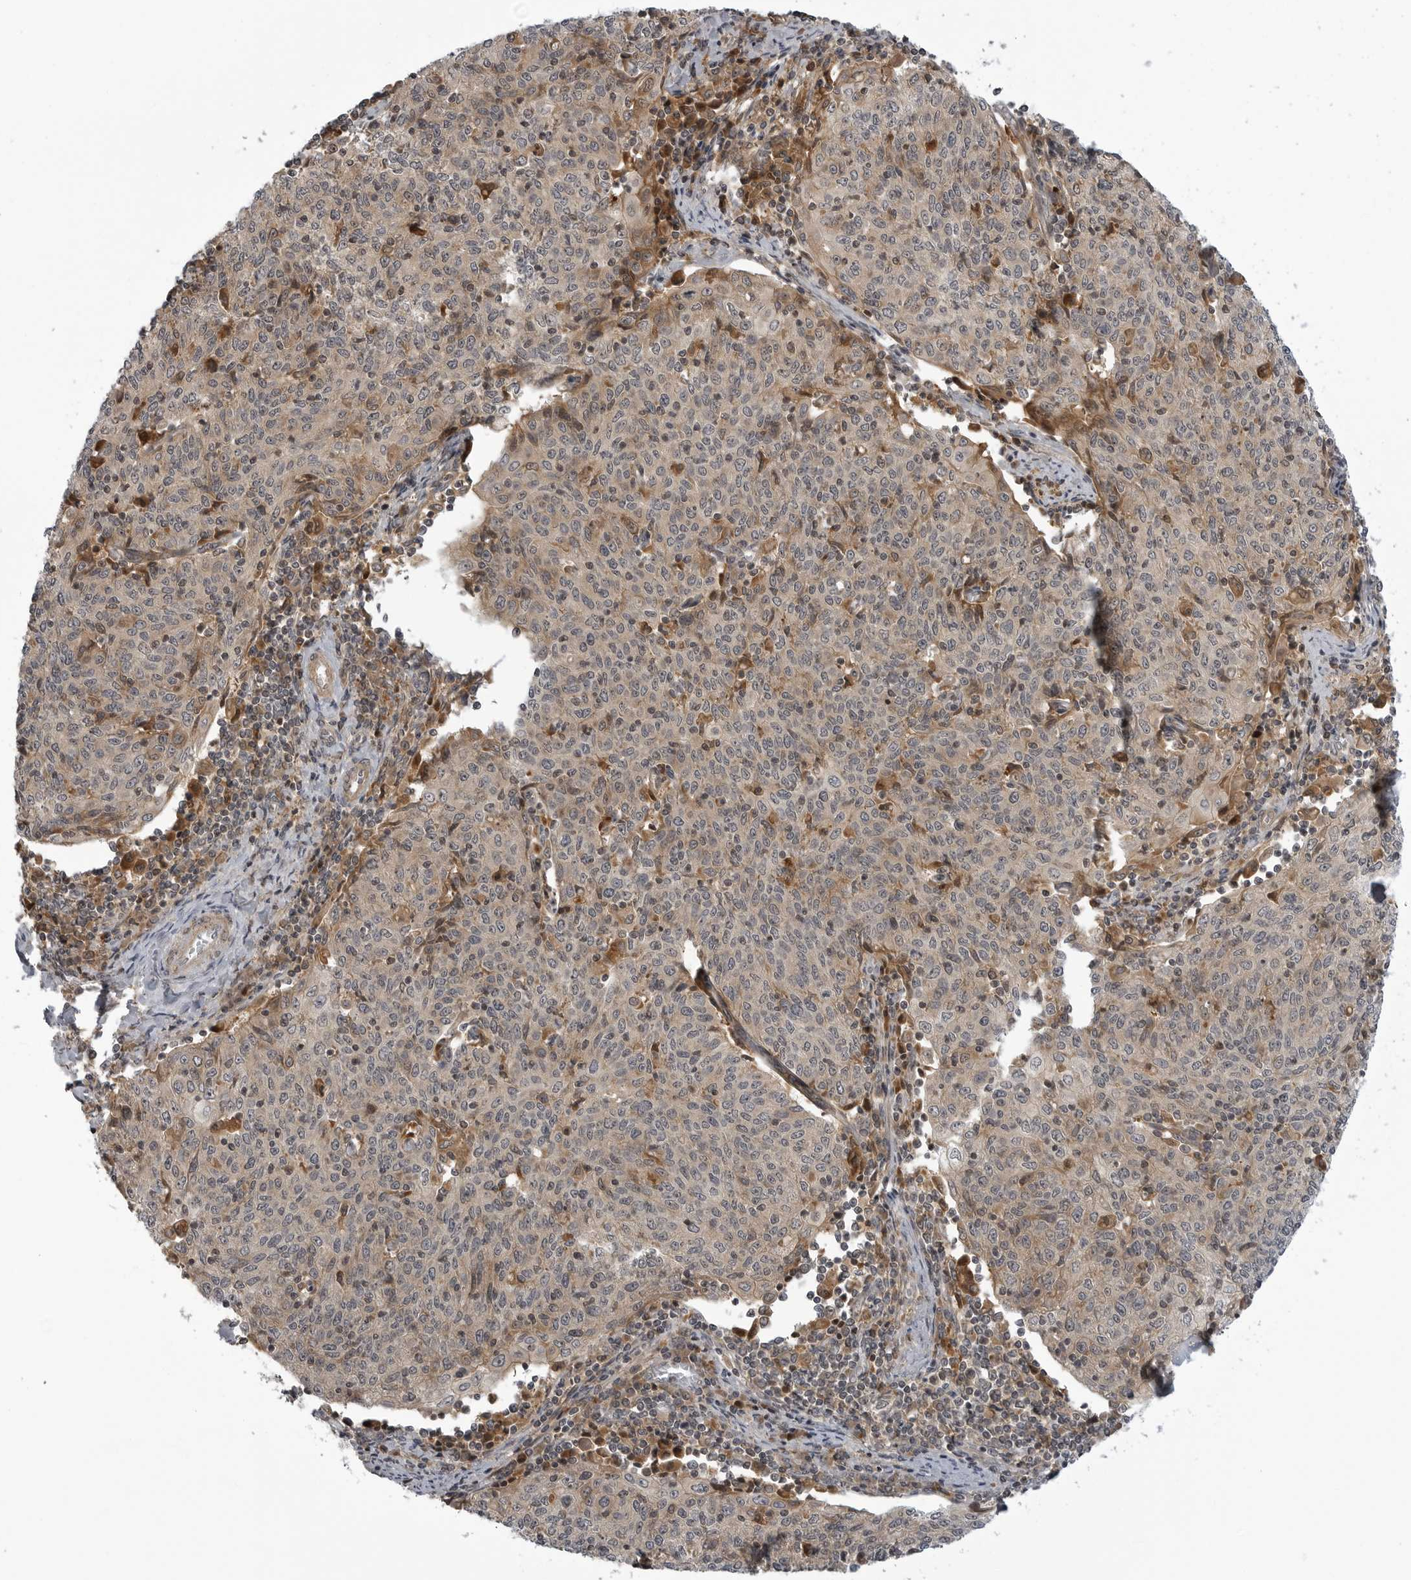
{"staining": {"intensity": "weak", "quantity": "25%-75%", "location": "cytoplasmic/membranous"}, "tissue": "cervical cancer", "cell_type": "Tumor cells", "image_type": "cancer", "snomed": [{"axis": "morphology", "description": "Squamous cell carcinoma, NOS"}, {"axis": "topography", "description": "Cervix"}], "caption": "An immunohistochemistry (IHC) histopathology image of tumor tissue is shown. Protein staining in brown labels weak cytoplasmic/membranous positivity in cervical cancer within tumor cells.", "gene": "LRRC45", "patient": {"sex": "female", "age": 48}}